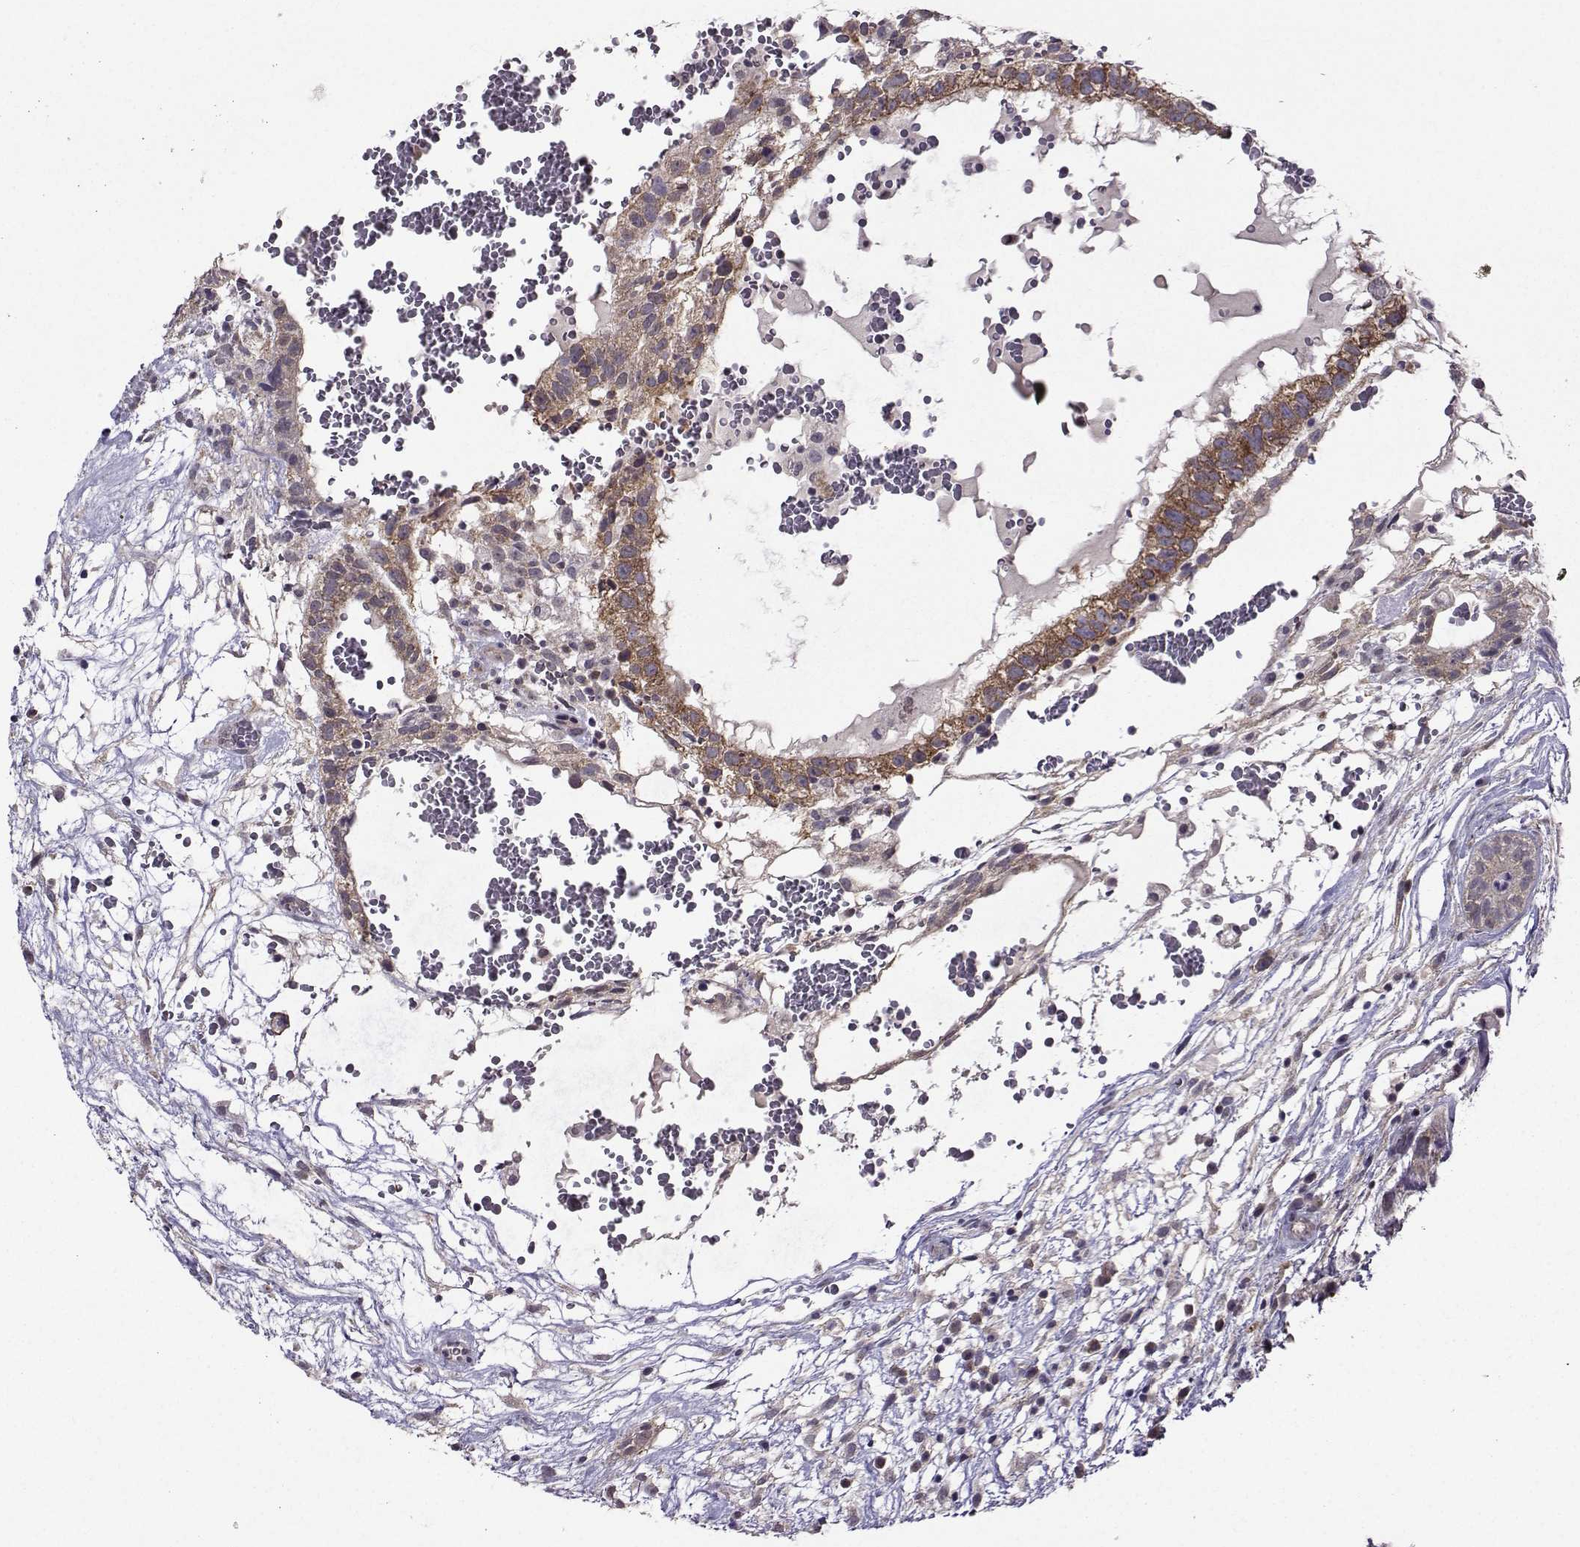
{"staining": {"intensity": "strong", "quantity": ">75%", "location": "cytoplasmic/membranous"}, "tissue": "testis cancer", "cell_type": "Tumor cells", "image_type": "cancer", "snomed": [{"axis": "morphology", "description": "Normal tissue, NOS"}, {"axis": "morphology", "description": "Carcinoma, Embryonal, NOS"}, {"axis": "topography", "description": "Testis"}], "caption": "Testis cancer (embryonal carcinoma) was stained to show a protein in brown. There is high levels of strong cytoplasmic/membranous positivity in about >75% of tumor cells.", "gene": "DDX20", "patient": {"sex": "male", "age": 32}}